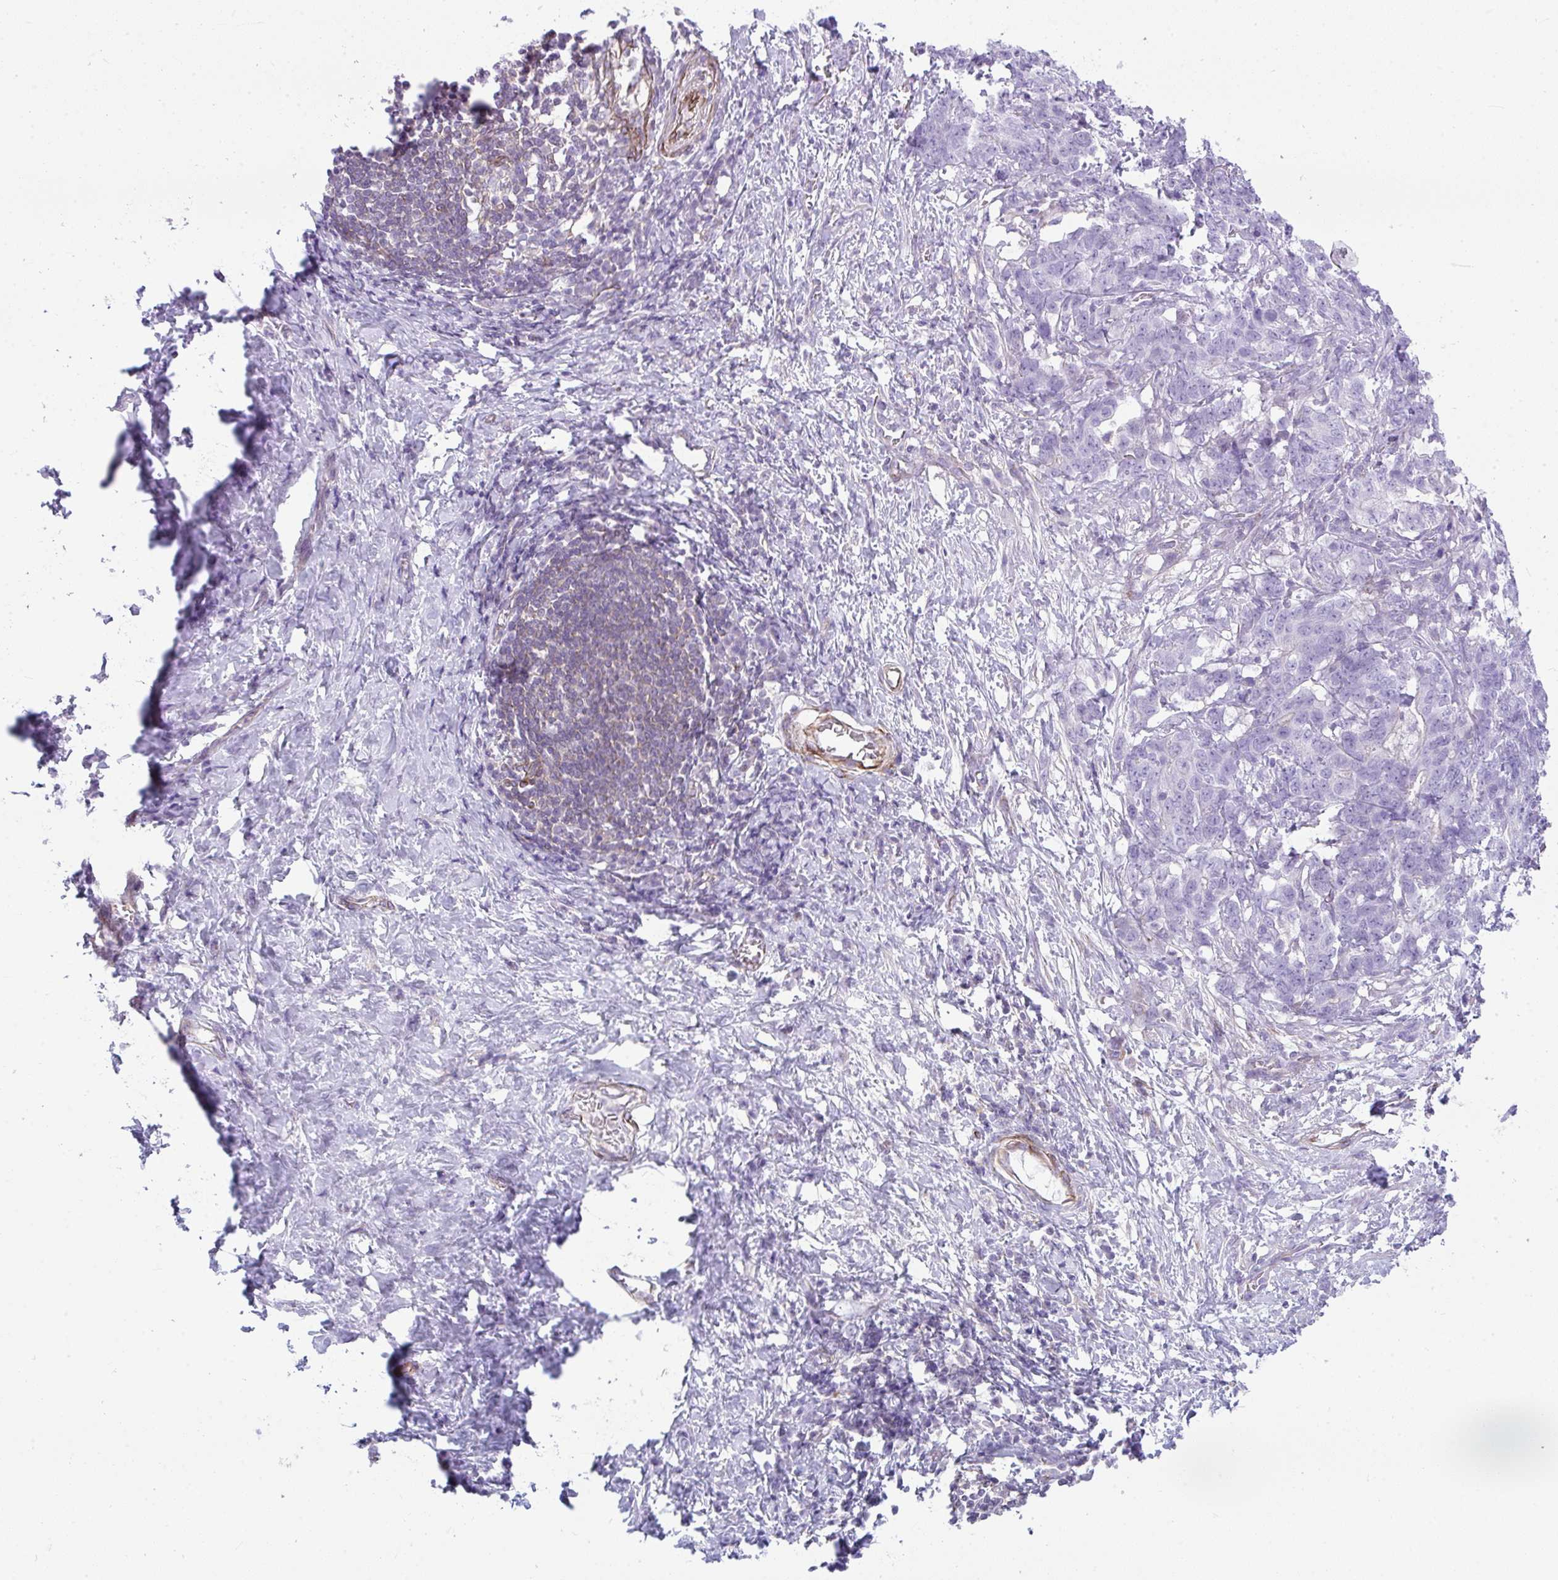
{"staining": {"intensity": "negative", "quantity": "none", "location": "none"}, "tissue": "stomach cancer", "cell_type": "Tumor cells", "image_type": "cancer", "snomed": [{"axis": "morphology", "description": "Normal tissue, NOS"}, {"axis": "morphology", "description": "Adenocarcinoma, NOS"}, {"axis": "topography", "description": "Stomach"}], "caption": "IHC histopathology image of neoplastic tissue: human stomach cancer stained with DAB exhibits no significant protein staining in tumor cells.", "gene": "CDRT15", "patient": {"sex": "female", "age": 64}}